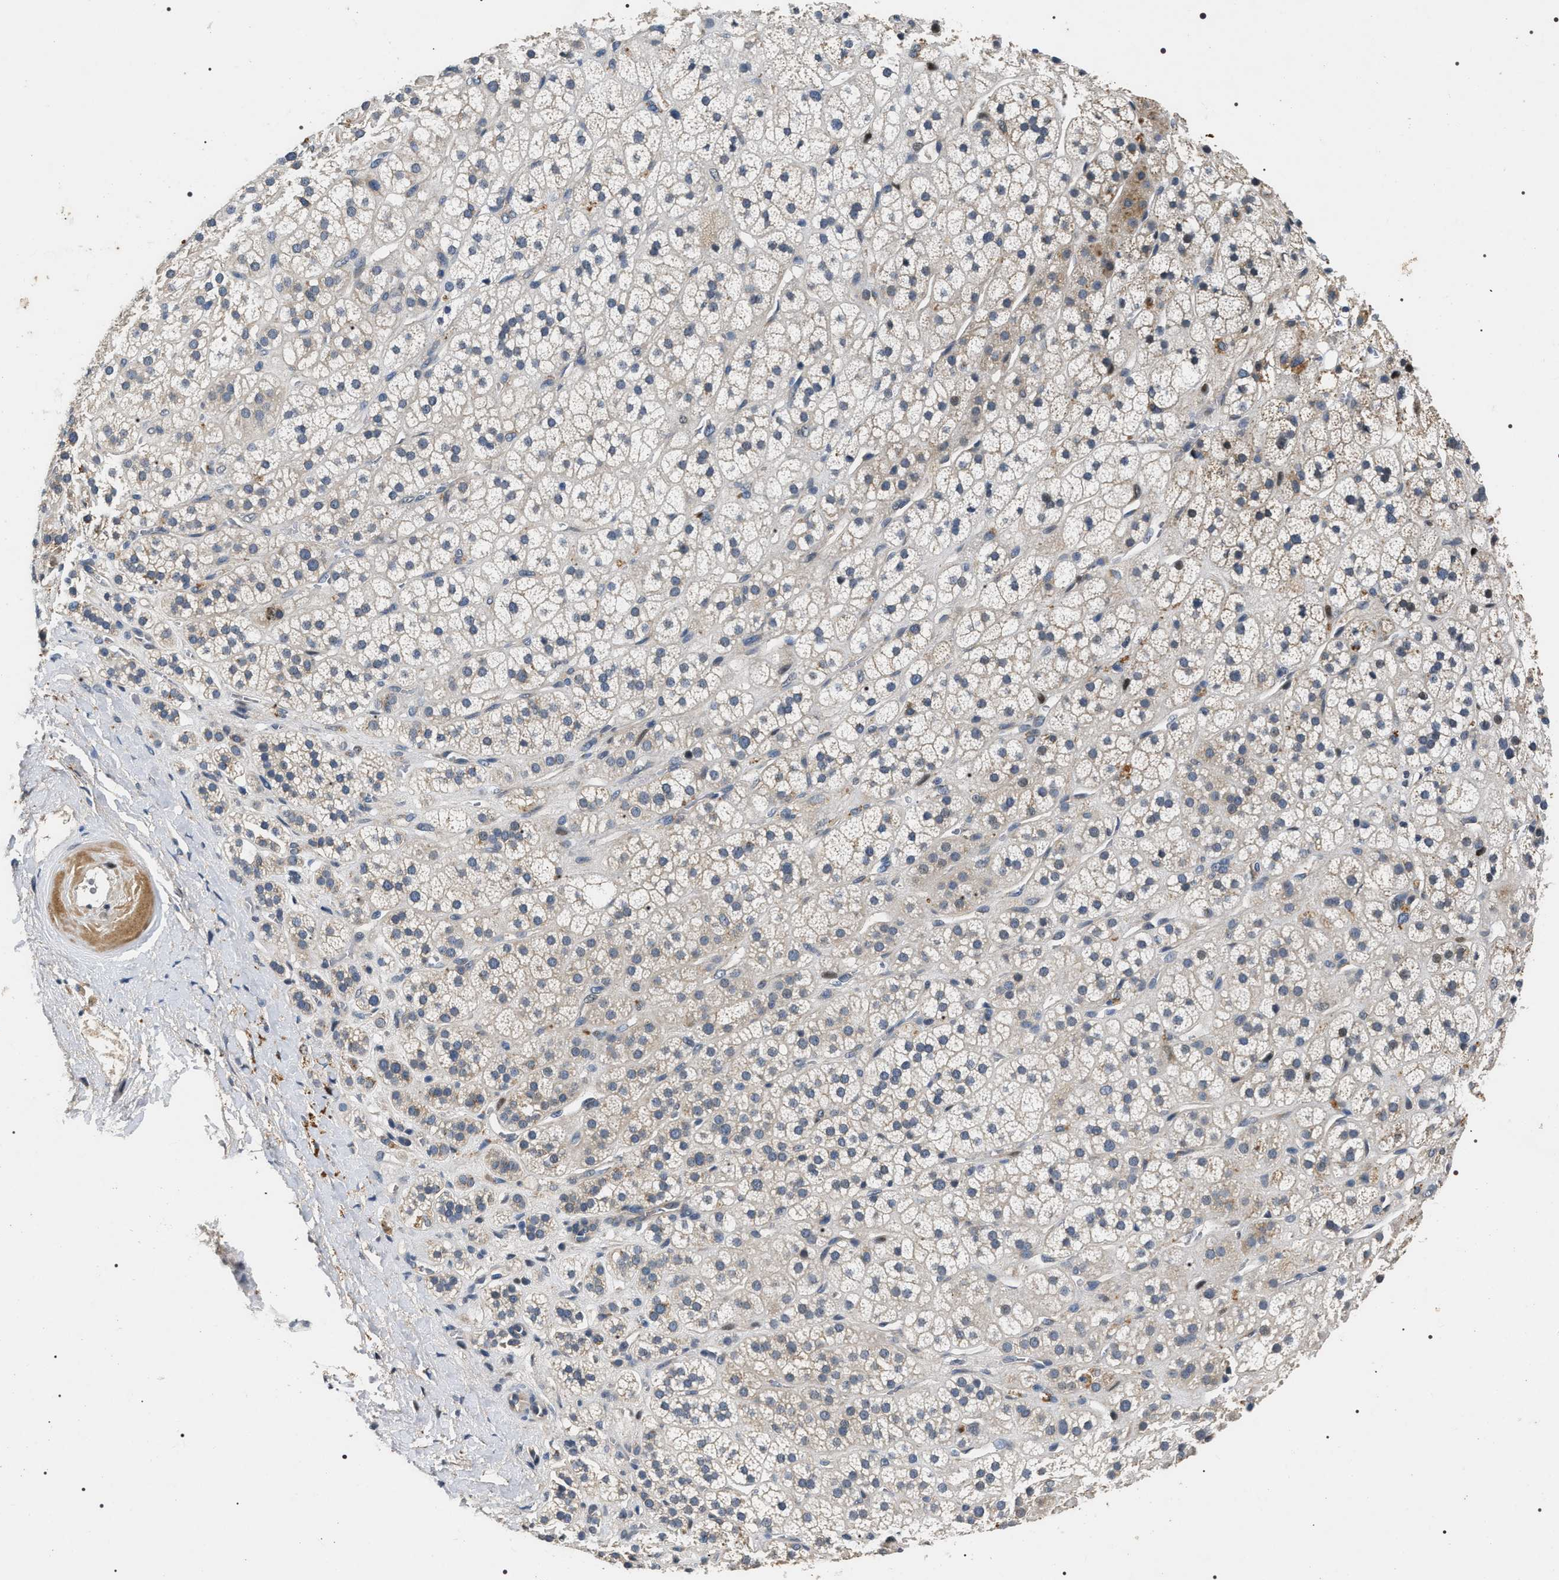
{"staining": {"intensity": "moderate", "quantity": "<25%", "location": "cytoplasmic/membranous"}, "tissue": "adrenal gland", "cell_type": "Glandular cells", "image_type": "normal", "snomed": [{"axis": "morphology", "description": "Normal tissue, NOS"}, {"axis": "topography", "description": "Adrenal gland"}], "caption": "Normal adrenal gland was stained to show a protein in brown. There is low levels of moderate cytoplasmic/membranous staining in about <25% of glandular cells.", "gene": "IFT81", "patient": {"sex": "male", "age": 56}}